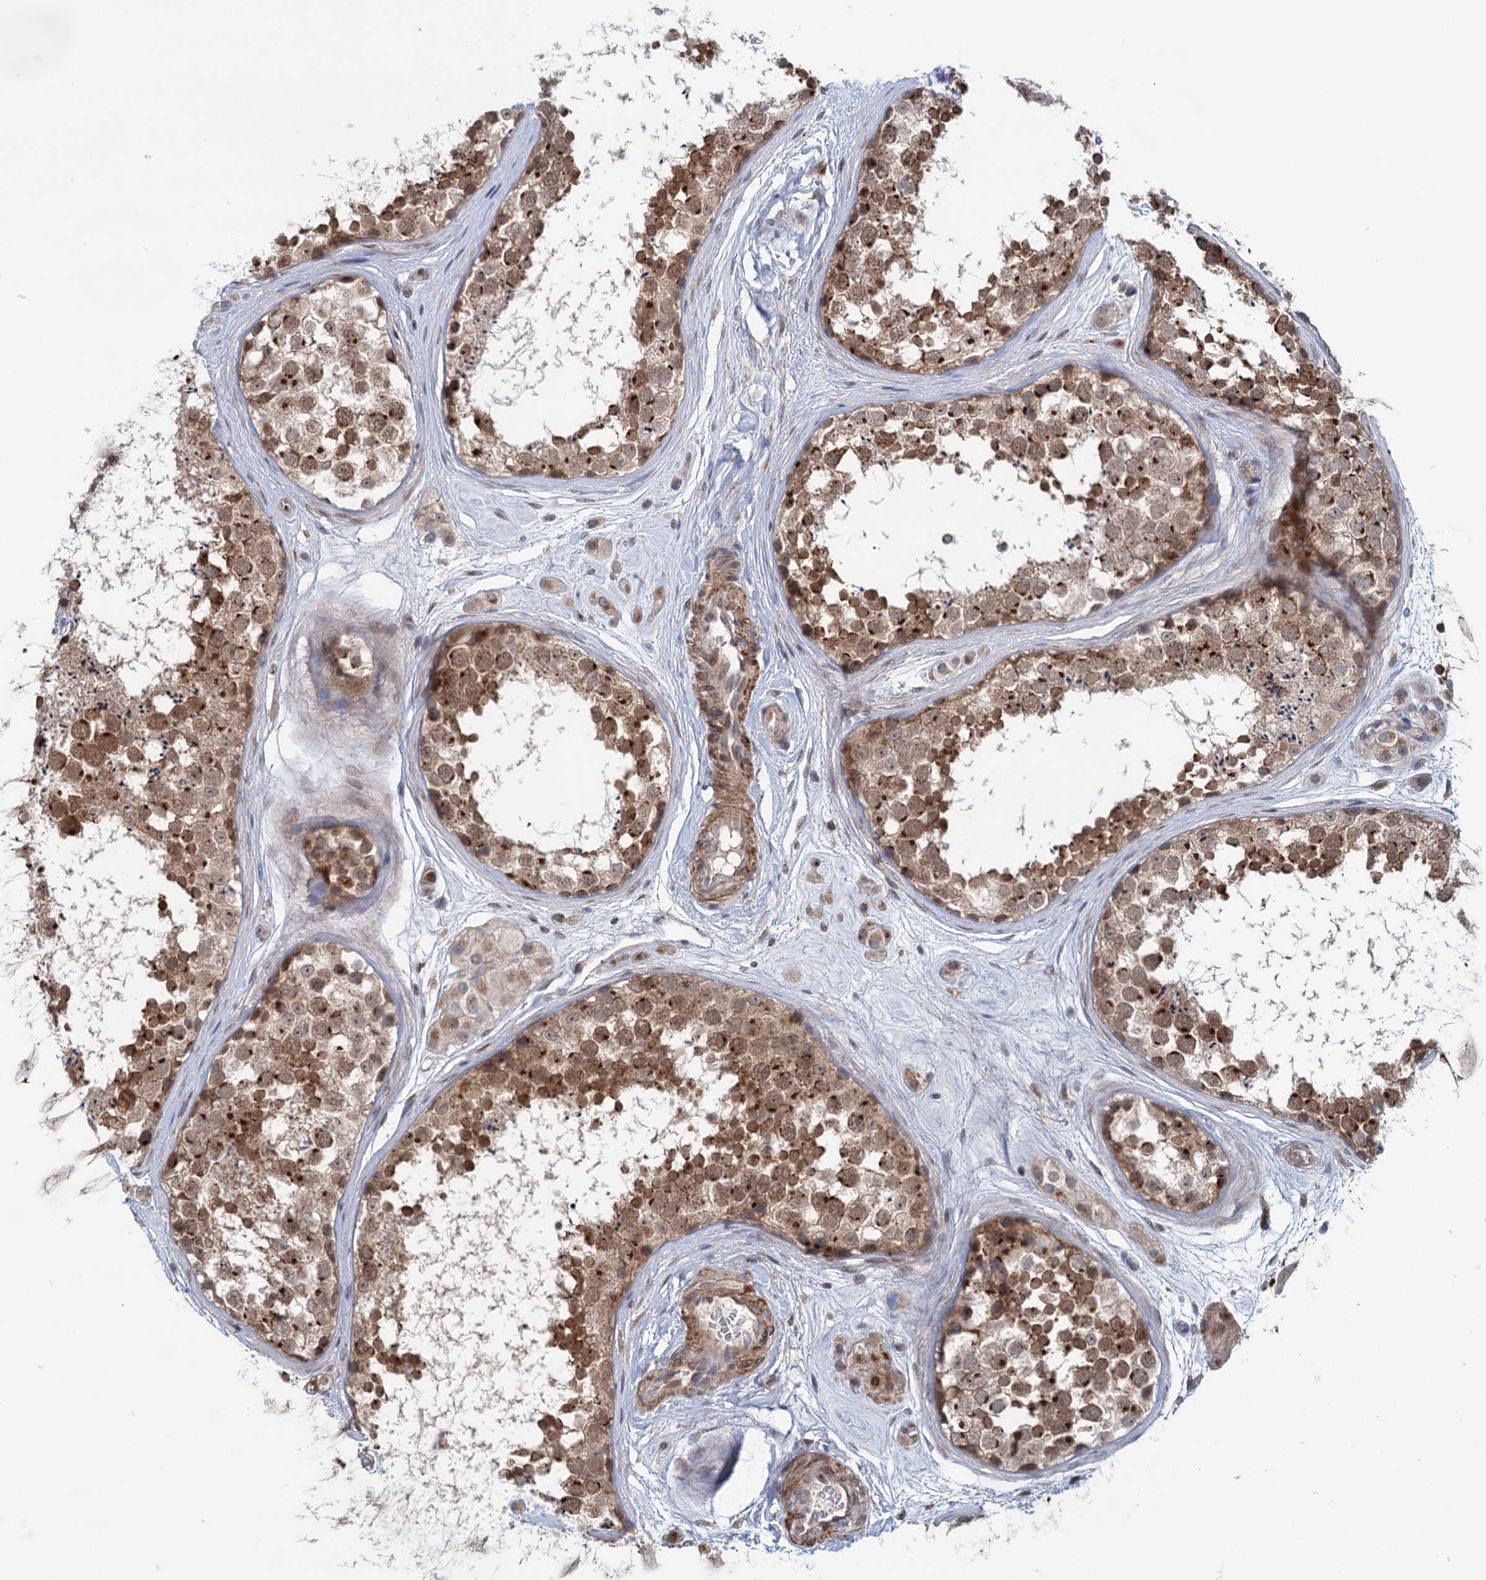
{"staining": {"intensity": "moderate", "quantity": ">75%", "location": "cytoplasmic/membranous"}, "tissue": "testis", "cell_type": "Cells in seminiferous ducts", "image_type": "normal", "snomed": [{"axis": "morphology", "description": "Normal tissue, NOS"}, {"axis": "topography", "description": "Testis"}], "caption": "Protein staining displays moderate cytoplasmic/membranous staining in about >75% of cells in seminiferous ducts in normal testis. Using DAB (3,3'-diaminobenzidine) (brown) and hematoxylin (blue) stains, captured at high magnification using brightfield microscopy.", "gene": "ELP4", "patient": {"sex": "male", "age": 56}}